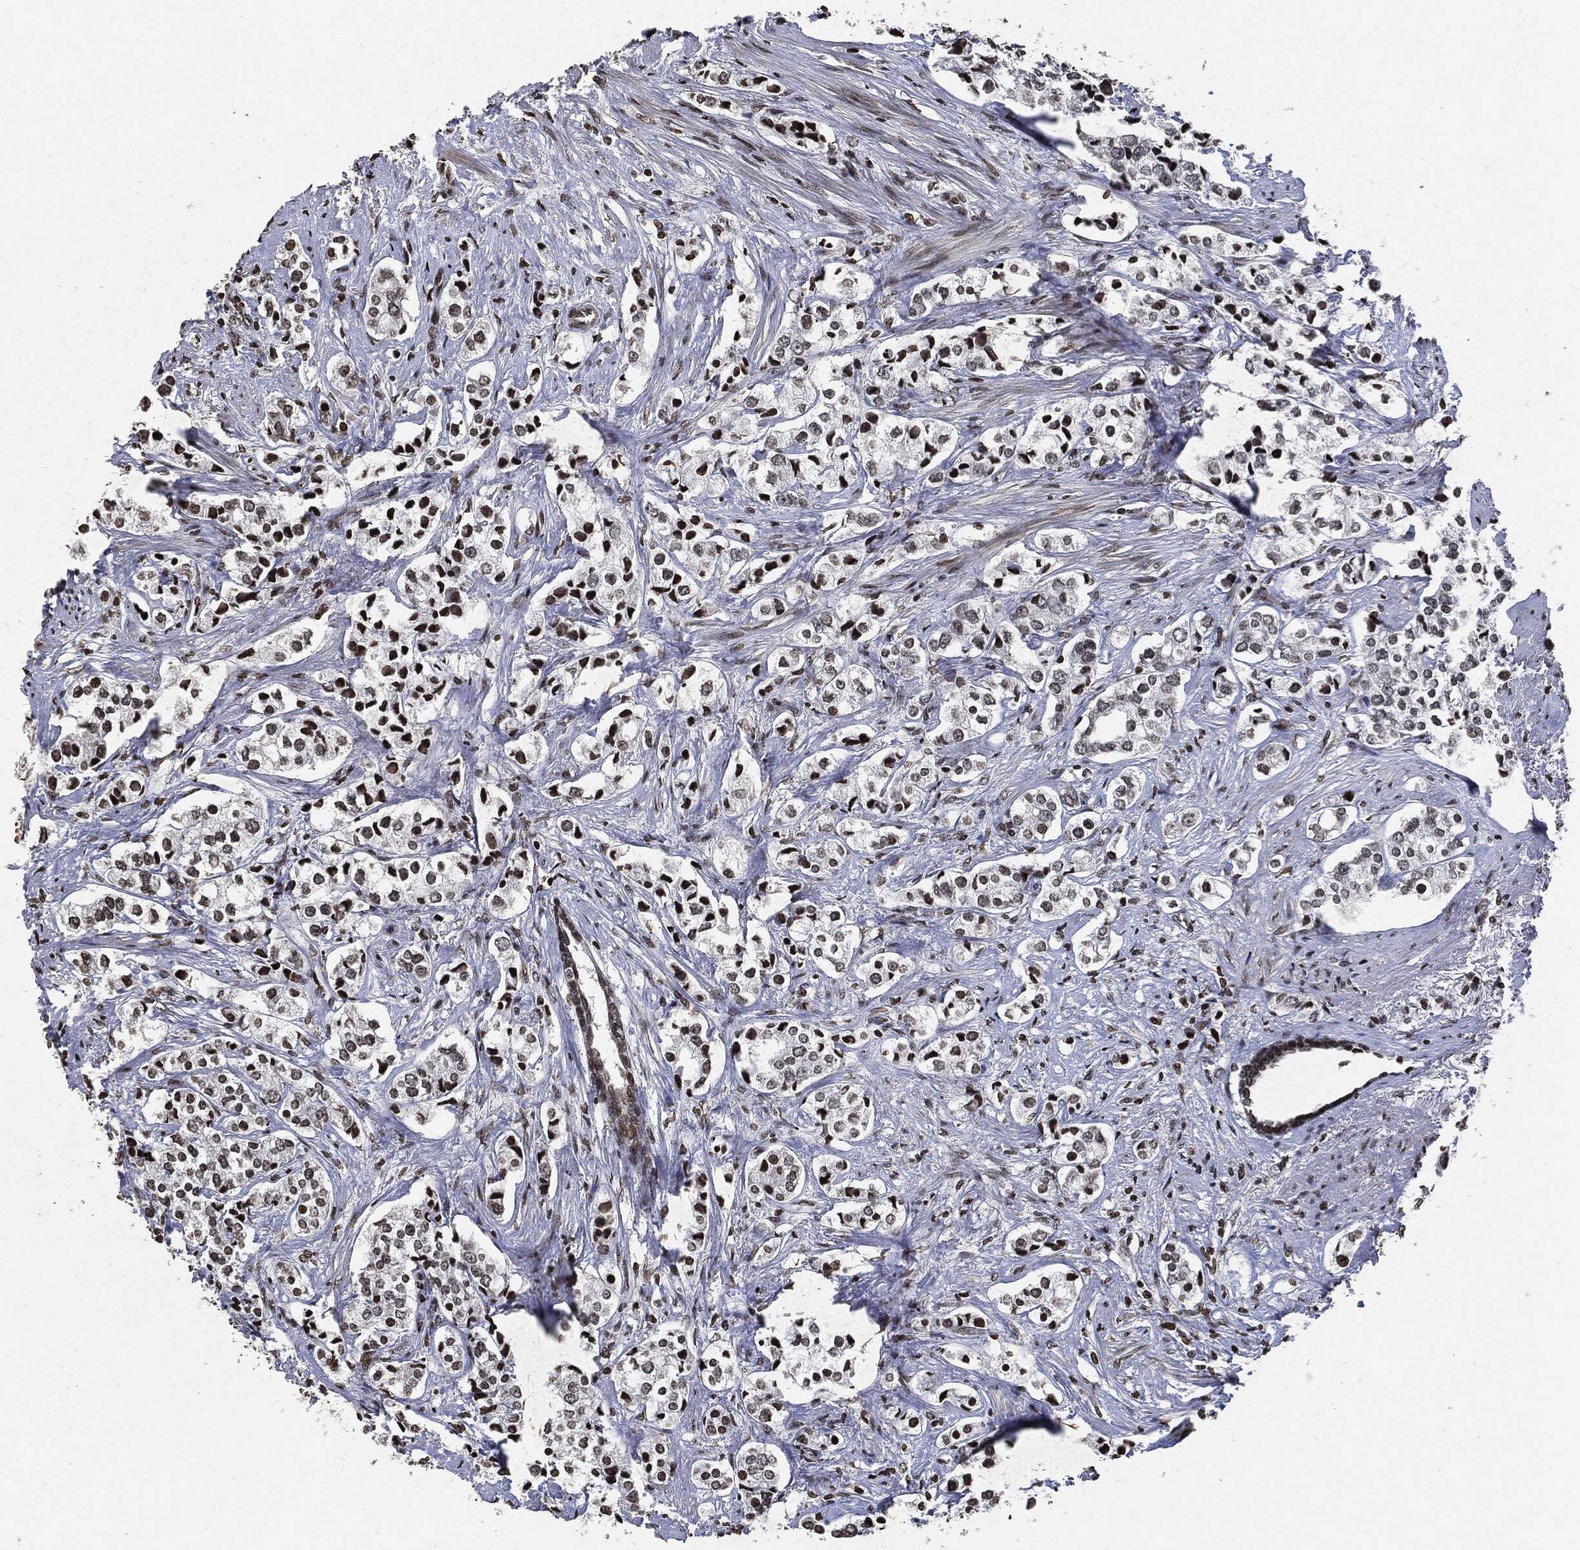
{"staining": {"intensity": "strong", "quantity": "25%-75%", "location": "nuclear"}, "tissue": "prostate cancer", "cell_type": "Tumor cells", "image_type": "cancer", "snomed": [{"axis": "morphology", "description": "Adenocarcinoma, NOS"}, {"axis": "topography", "description": "Prostate and seminal vesicle, NOS"}], "caption": "Protein expression analysis of prostate cancer (adenocarcinoma) demonstrates strong nuclear staining in approximately 25%-75% of tumor cells.", "gene": "JUN", "patient": {"sex": "male", "age": 63}}